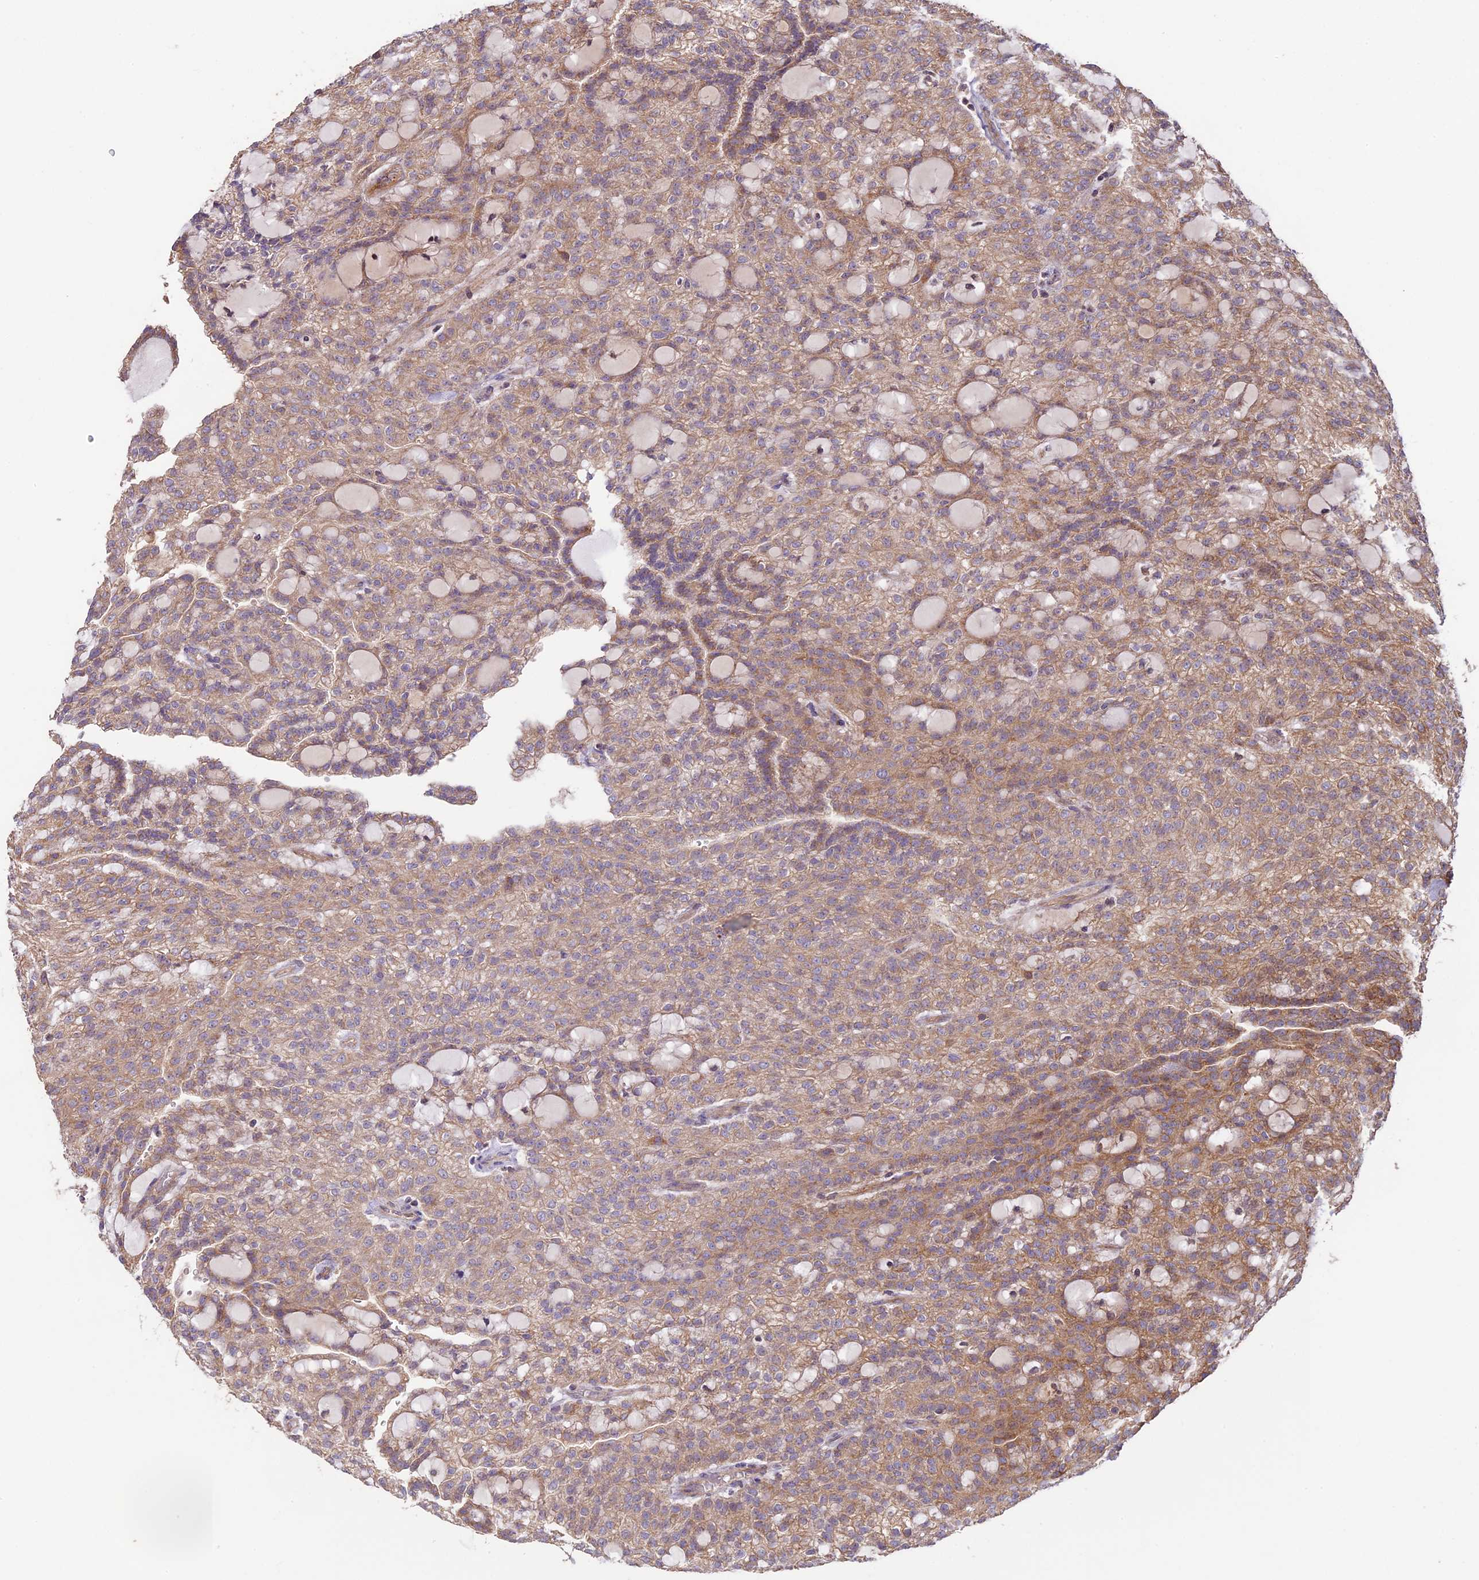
{"staining": {"intensity": "moderate", "quantity": ">75%", "location": "cytoplasmic/membranous"}, "tissue": "renal cancer", "cell_type": "Tumor cells", "image_type": "cancer", "snomed": [{"axis": "morphology", "description": "Adenocarcinoma, NOS"}, {"axis": "topography", "description": "Kidney"}], "caption": "Brown immunohistochemical staining in human renal adenocarcinoma reveals moderate cytoplasmic/membranous staining in about >75% of tumor cells. The staining is performed using DAB (3,3'-diaminobenzidine) brown chromogen to label protein expression. The nuclei are counter-stained blue using hematoxylin.", "gene": "BCAS4", "patient": {"sex": "male", "age": 63}}